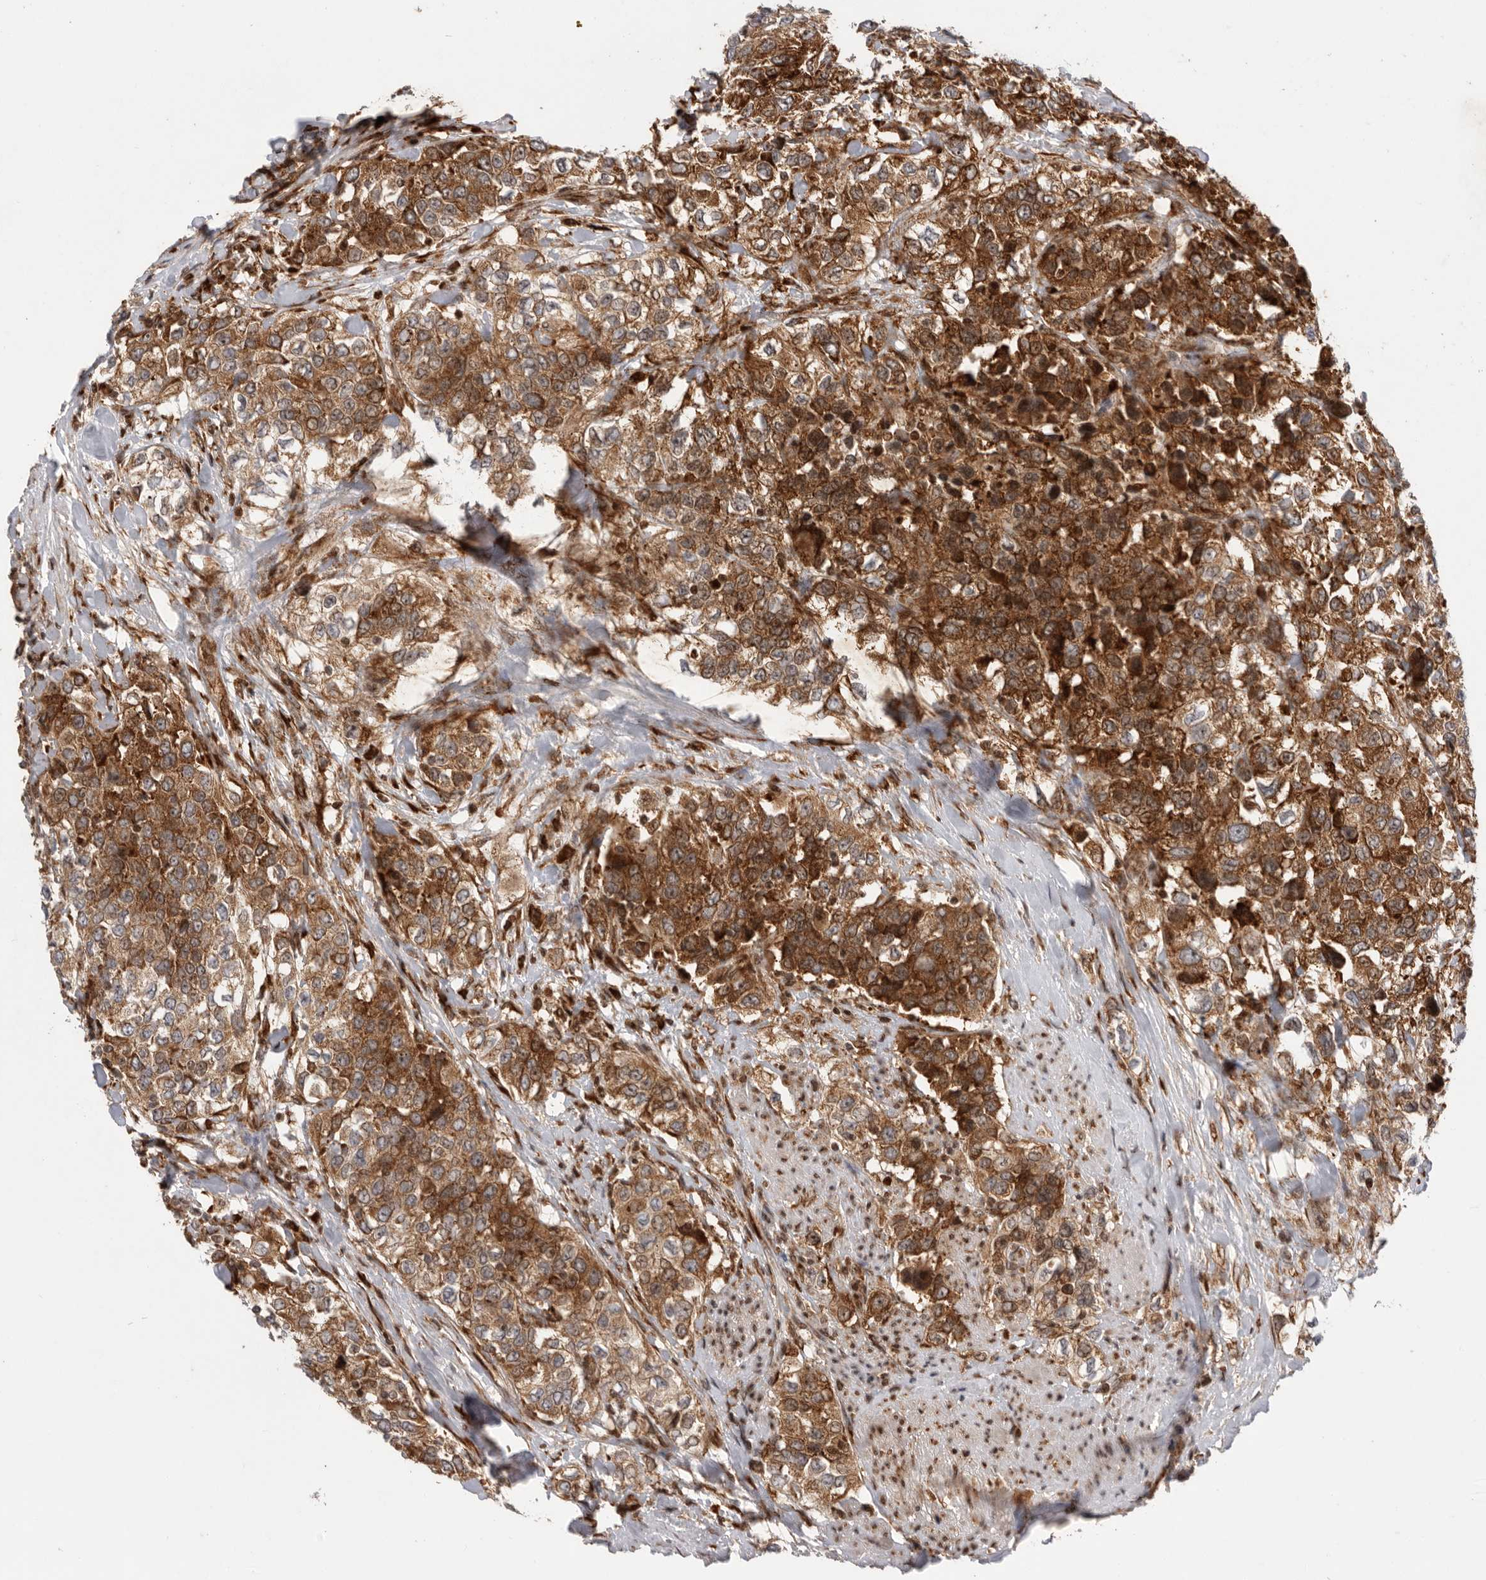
{"staining": {"intensity": "moderate", "quantity": ">75%", "location": "cytoplasmic/membranous"}, "tissue": "urothelial cancer", "cell_type": "Tumor cells", "image_type": "cancer", "snomed": [{"axis": "morphology", "description": "Urothelial carcinoma, High grade"}, {"axis": "topography", "description": "Urinary bladder"}], "caption": "Immunohistochemical staining of urothelial cancer demonstrates moderate cytoplasmic/membranous protein expression in about >75% of tumor cells.", "gene": "FZD3", "patient": {"sex": "female", "age": 80}}